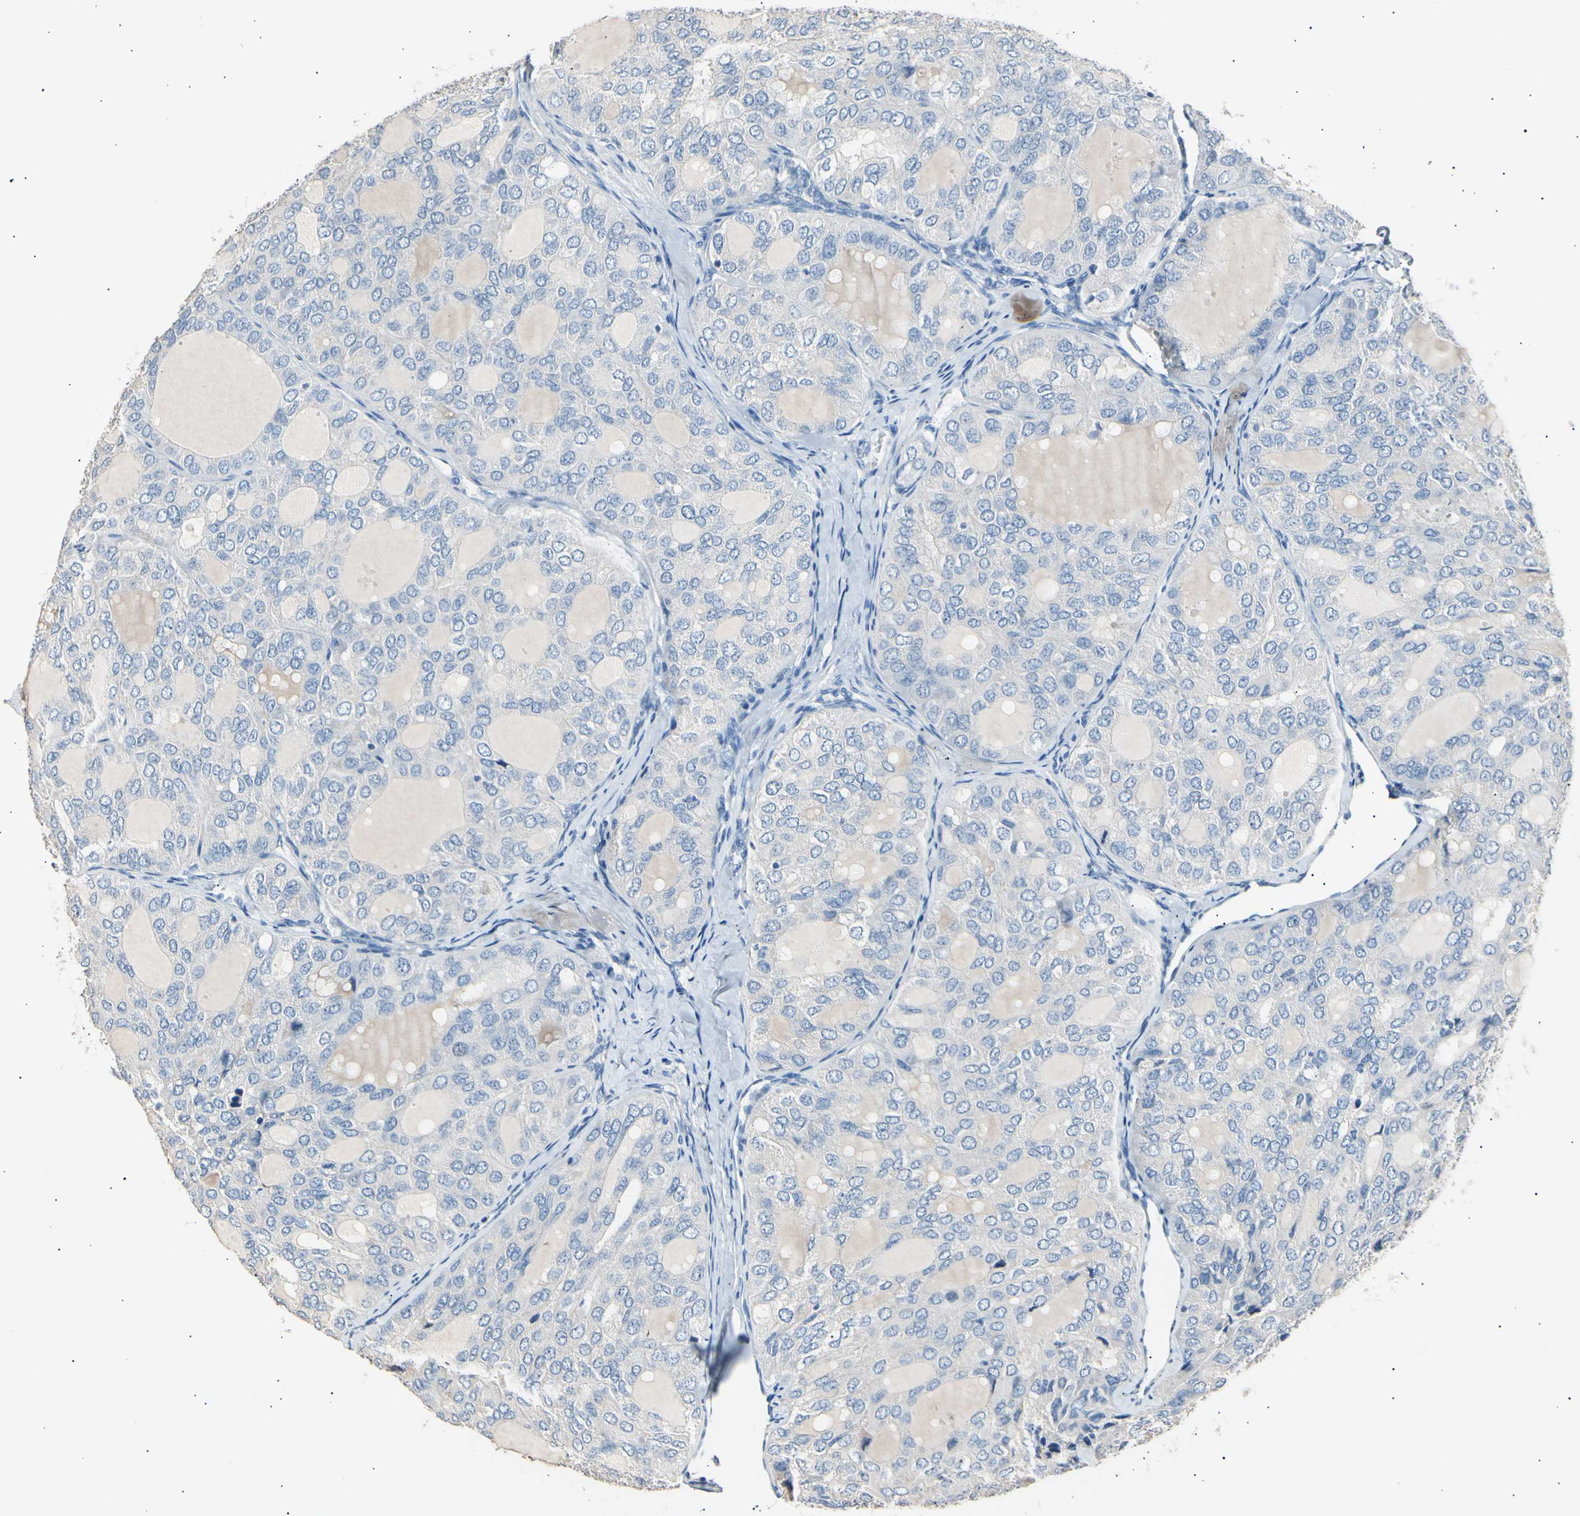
{"staining": {"intensity": "negative", "quantity": "none", "location": "none"}, "tissue": "thyroid cancer", "cell_type": "Tumor cells", "image_type": "cancer", "snomed": [{"axis": "morphology", "description": "Follicular adenoma carcinoma, NOS"}, {"axis": "topography", "description": "Thyroid gland"}], "caption": "Tumor cells show no significant protein positivity in thyroid follicular adenoma carcinoma.", "gene": "LDLR", "patient": {"sex": "male", "age": 75}}